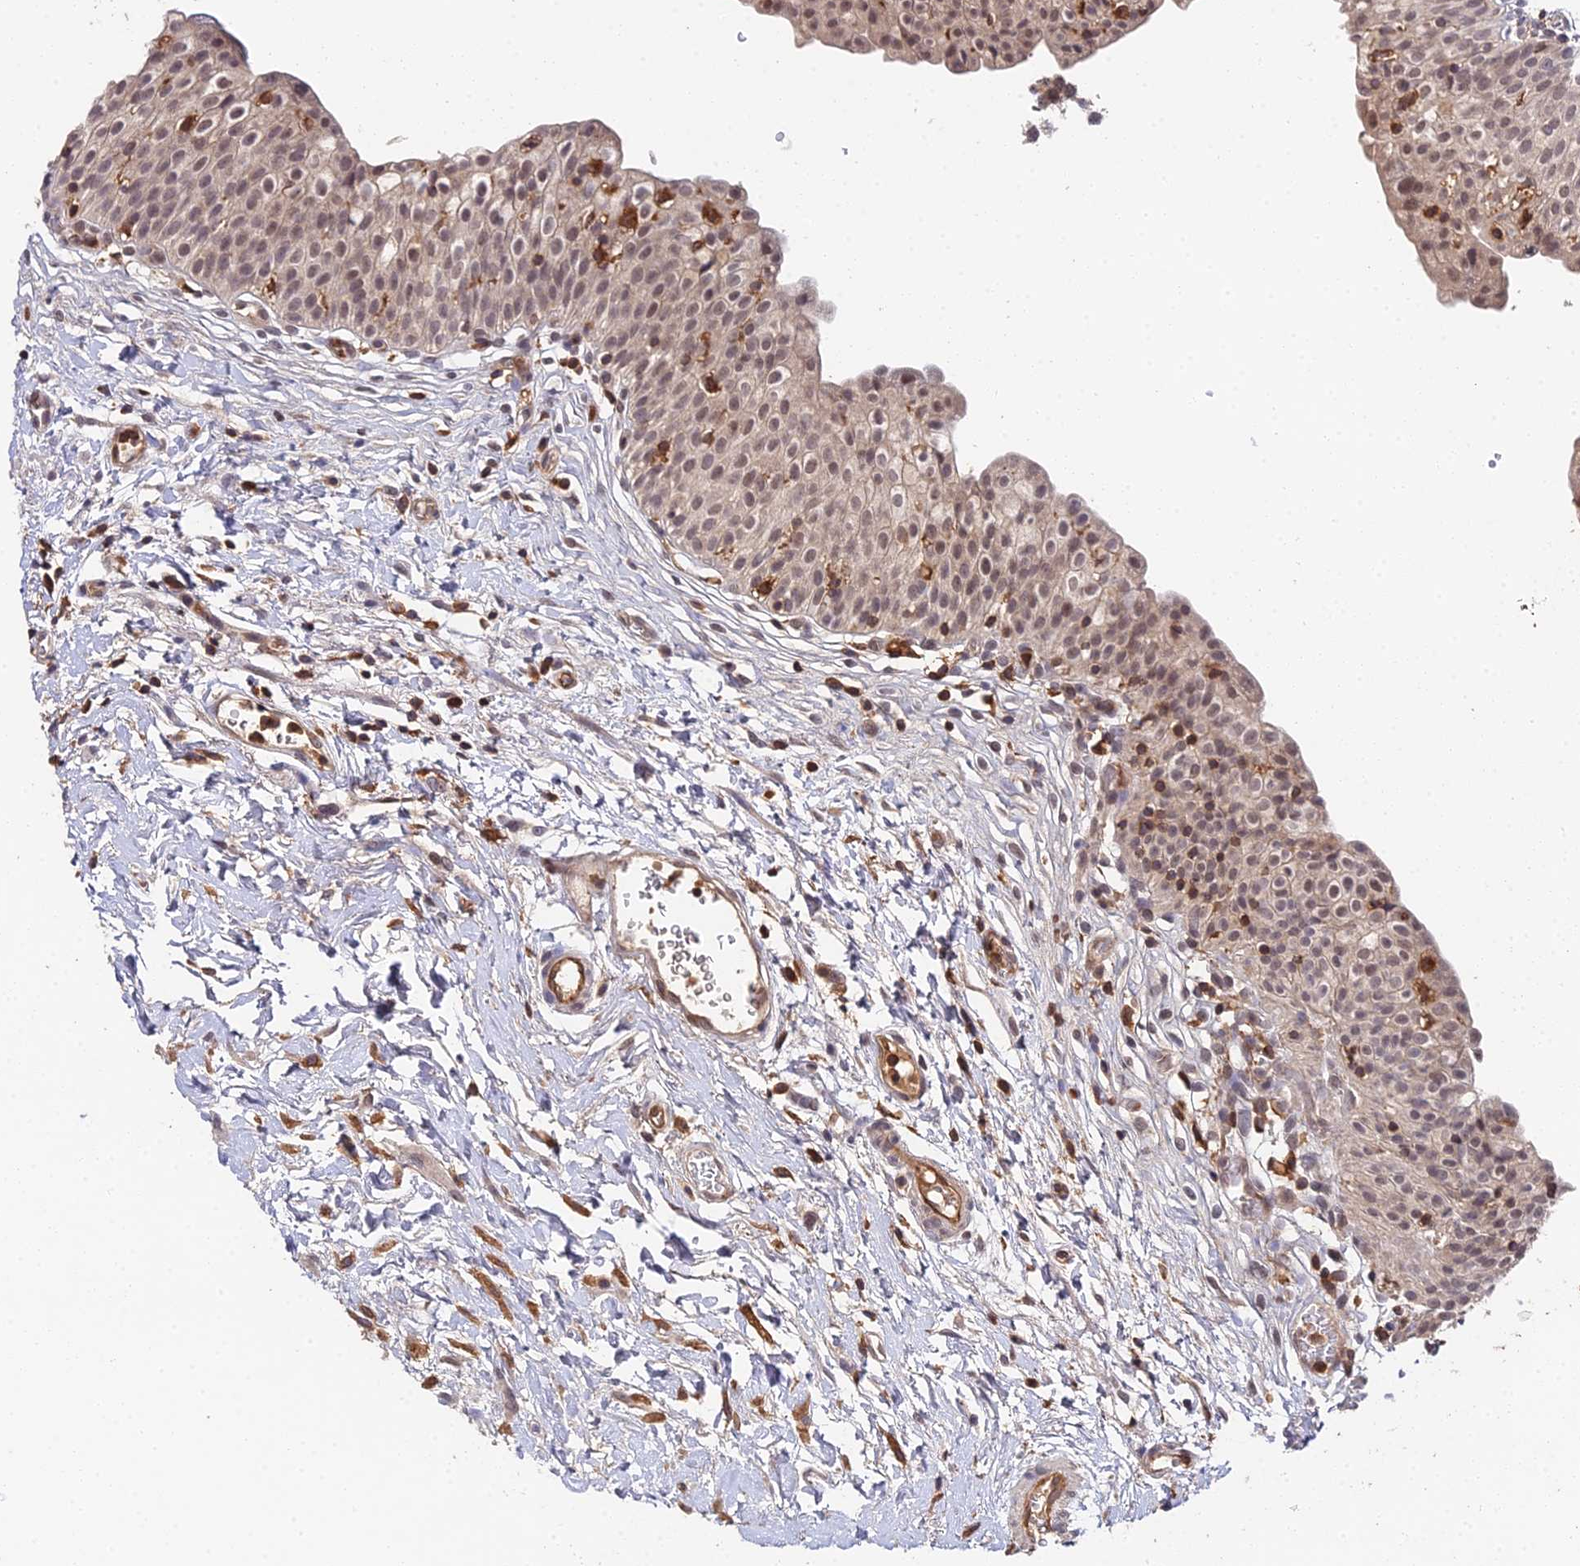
{"staining": {"intensity": "moderate", "quantity": ">75%", "location": "nuclear"}, "tissue": "urinary bladder", "cell_type": "Urothelial cells", "image_type": "normal", "snomed": [{"axis": "morphology", "description": "Normal tissue, NOS"}, {"axis": "topography", "description": "Urinary bladder"}], "caption": "A high-resolution image shows immunohistochemistry (IHC) staining of unremarkable urinary bladder, which shows moderate nuclear expression in approximately >75% of urothelial cells. (DAB = brown stain, brightfield microscopy at high magnification).", "gene": "TPRX1", "patient": {"sex": "male", "age": 55}}